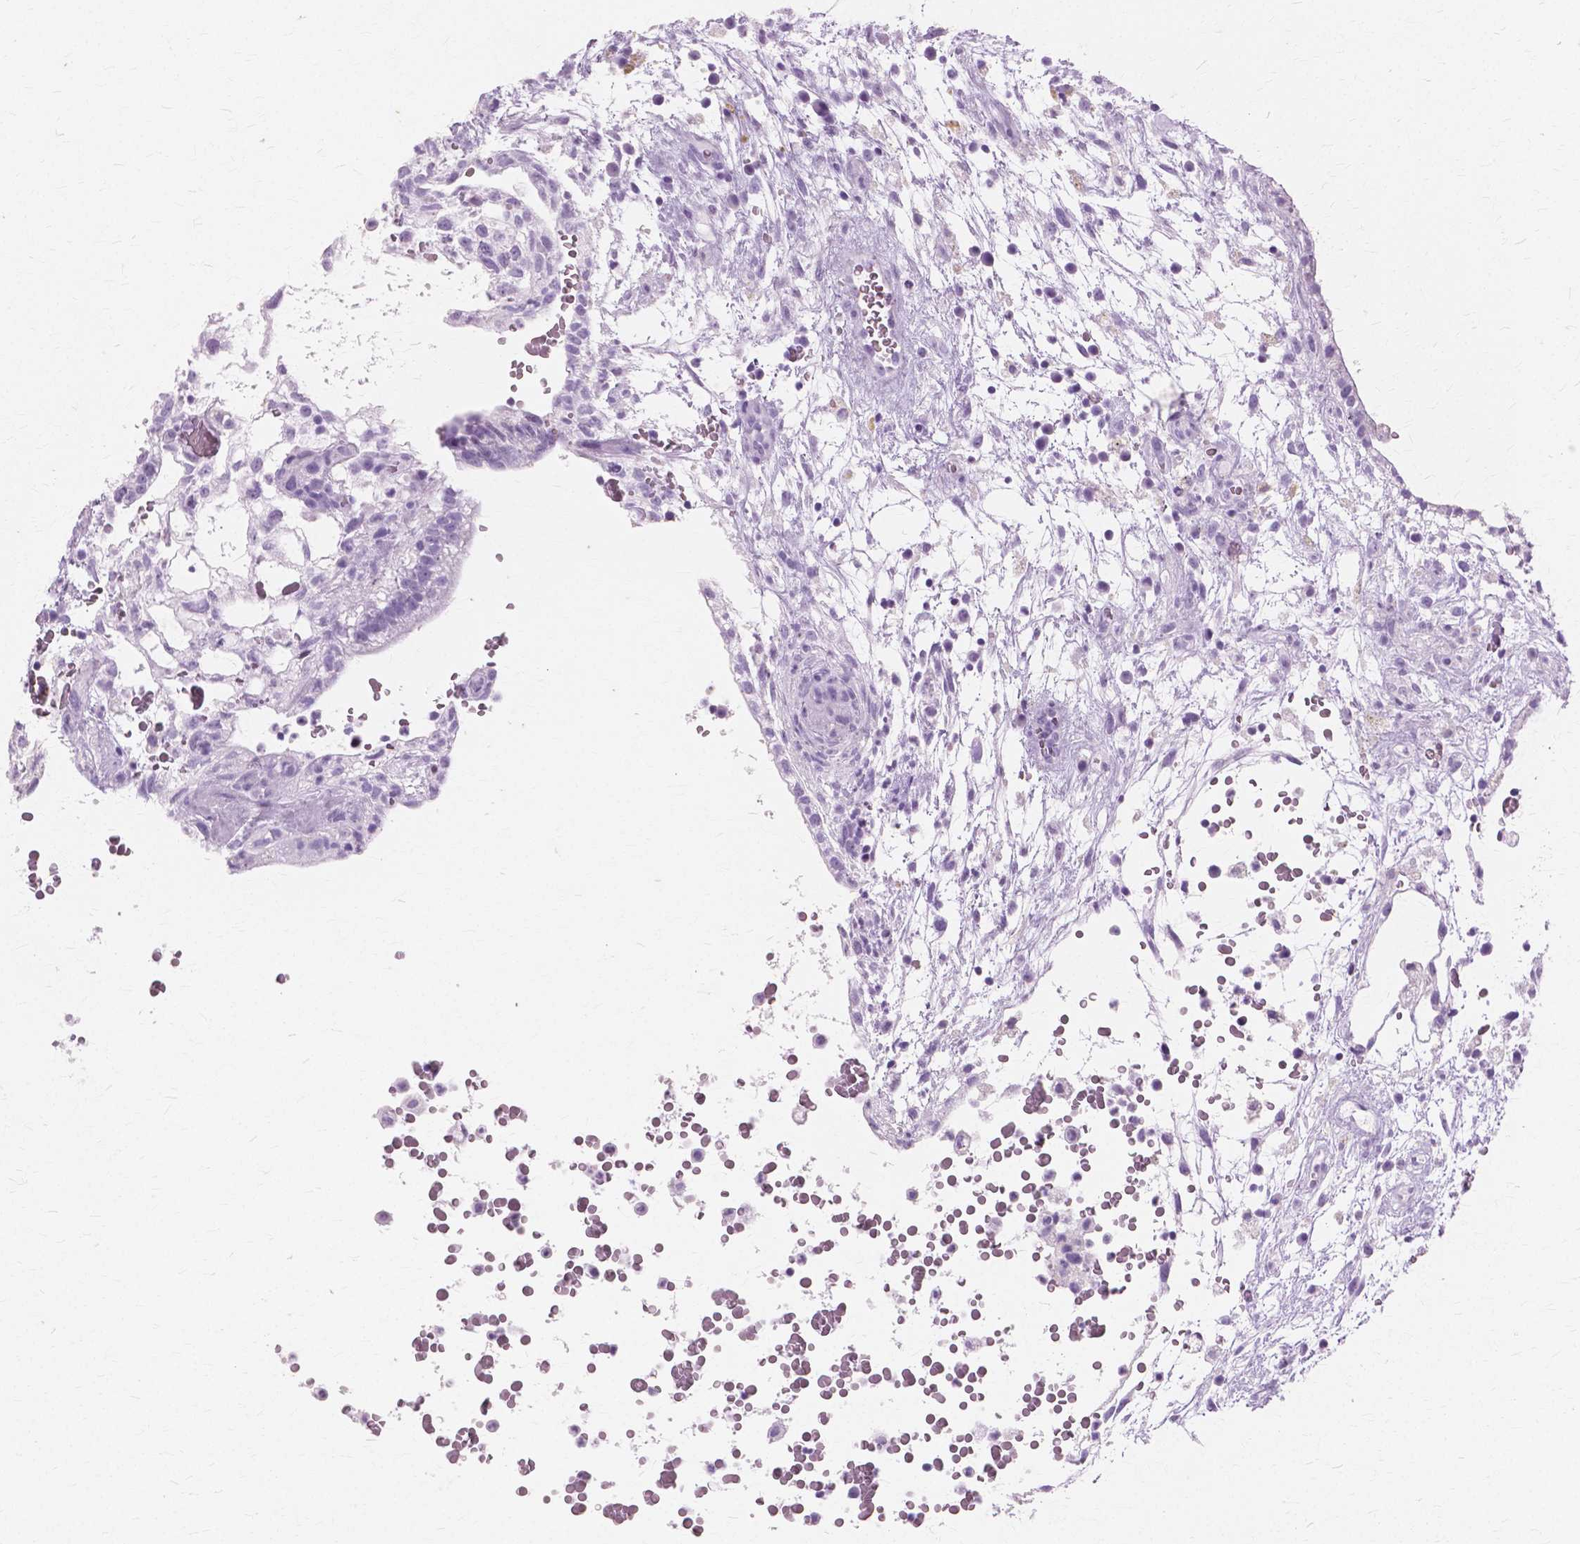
{"staining": {"intensity": "negative", "quantity": "none", "location": "none"}, "tissue": "testis cancer", "cell_type": "Tumor cells", "image_type": "cancer", "snomed": [{"axis": "morphology", "description": "Normal tissue, NOS"}, {"axis": "morphology", "description": "Carcinoma, Embryonal, NOS"}, {"axis": "topography", "description": "Testis"}], "caption": "Histopathology image shows no significant protein positivity in tumor cells of testis cancer.", "gene": "SFTPD", "patient": {"sex": "male", "age": 32}}